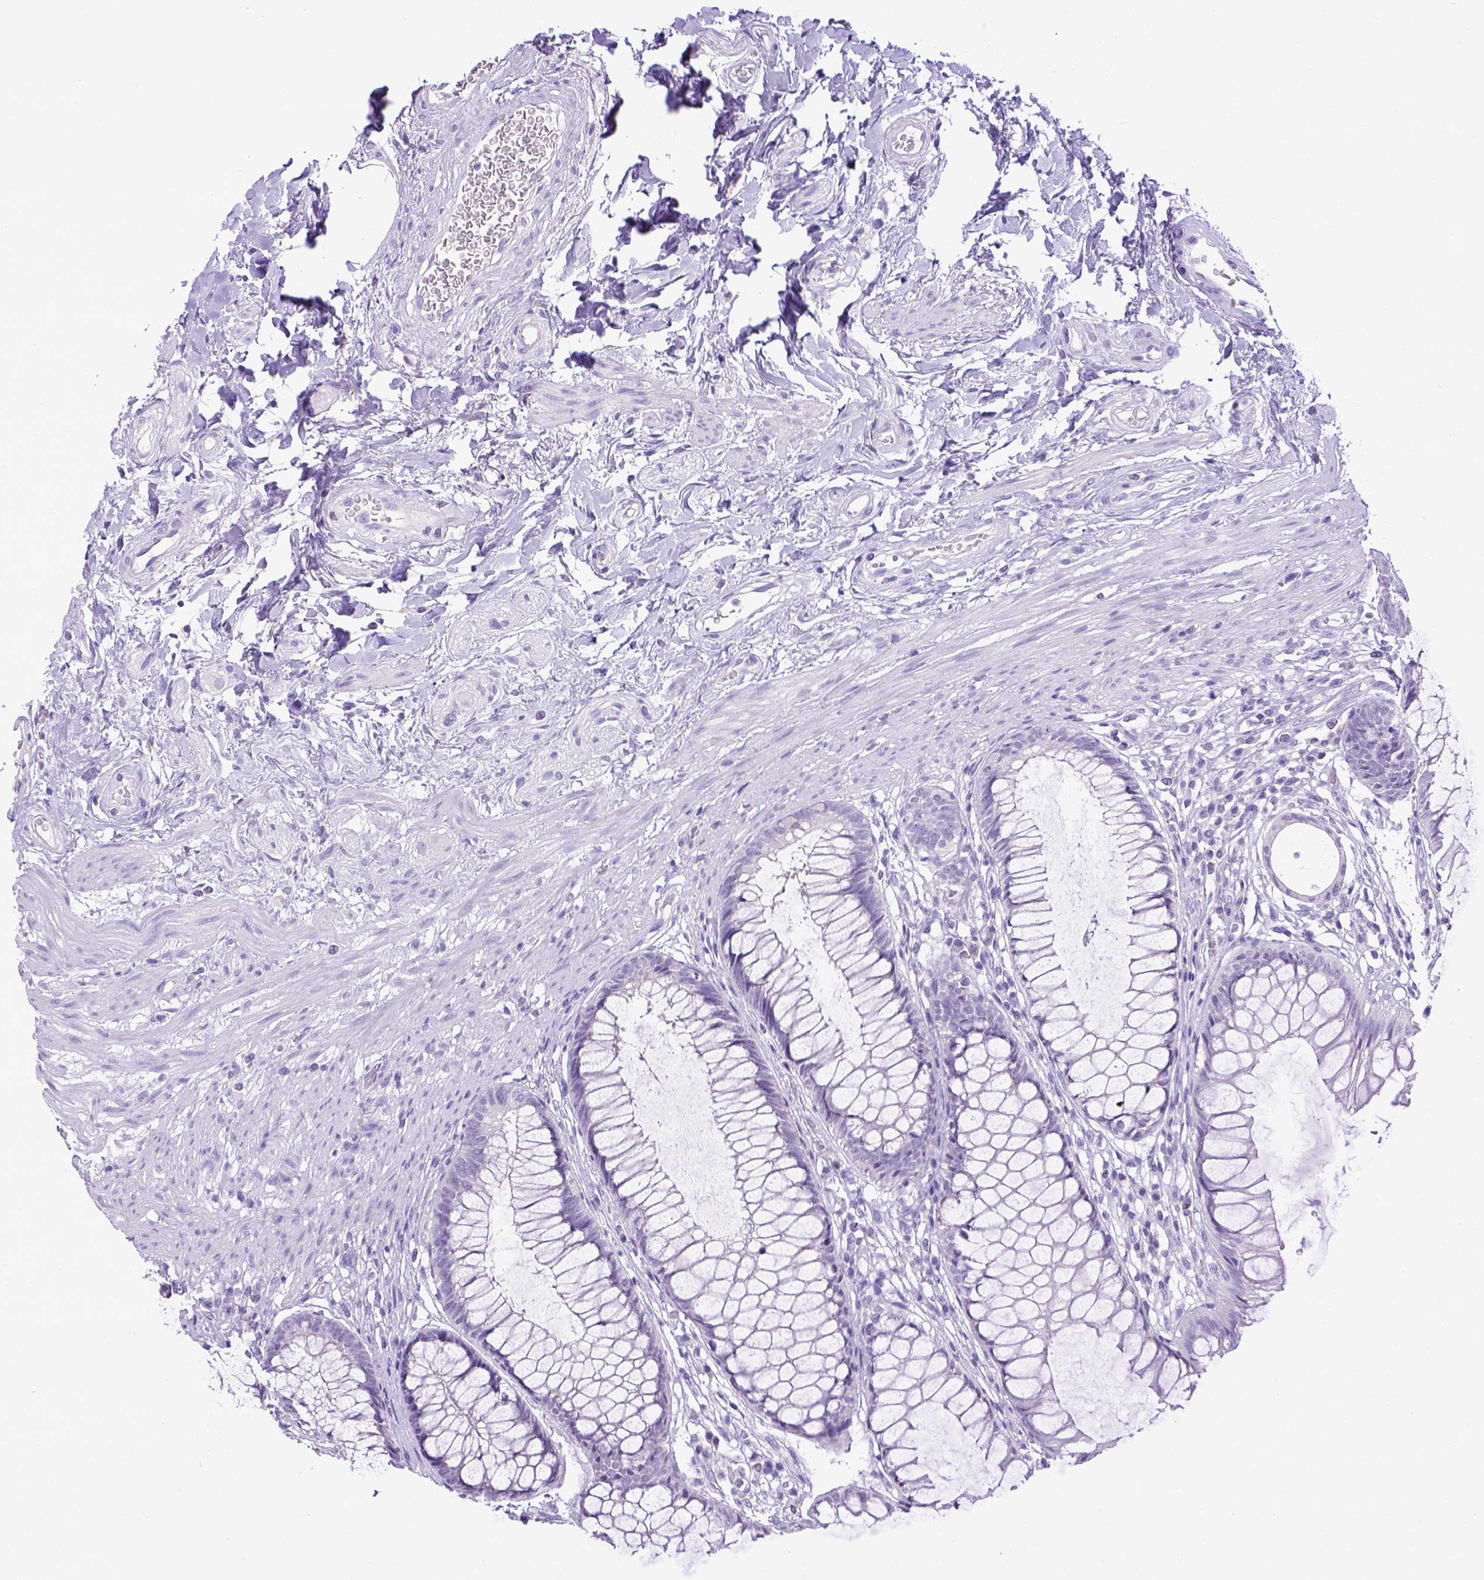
{"staining": {"intensity": "negative", "quantity": "none", "location": "none"}, "tissue": "rectum", "cell_type": "Glandular cells", "image_type": "normal", "snomed": [{"axis": "morphology", "description": "Normal tissue, NOS"}, {"axis": "topography", "description": "Smooth muscle"}, {"axis": "topography", "description": "Rectum"}], "caption": "Glandular cells are negative for brown protein staining in unremarkable rectum.", "gene": "ESR1", "patient": {"sex": "male", "age": 53}}